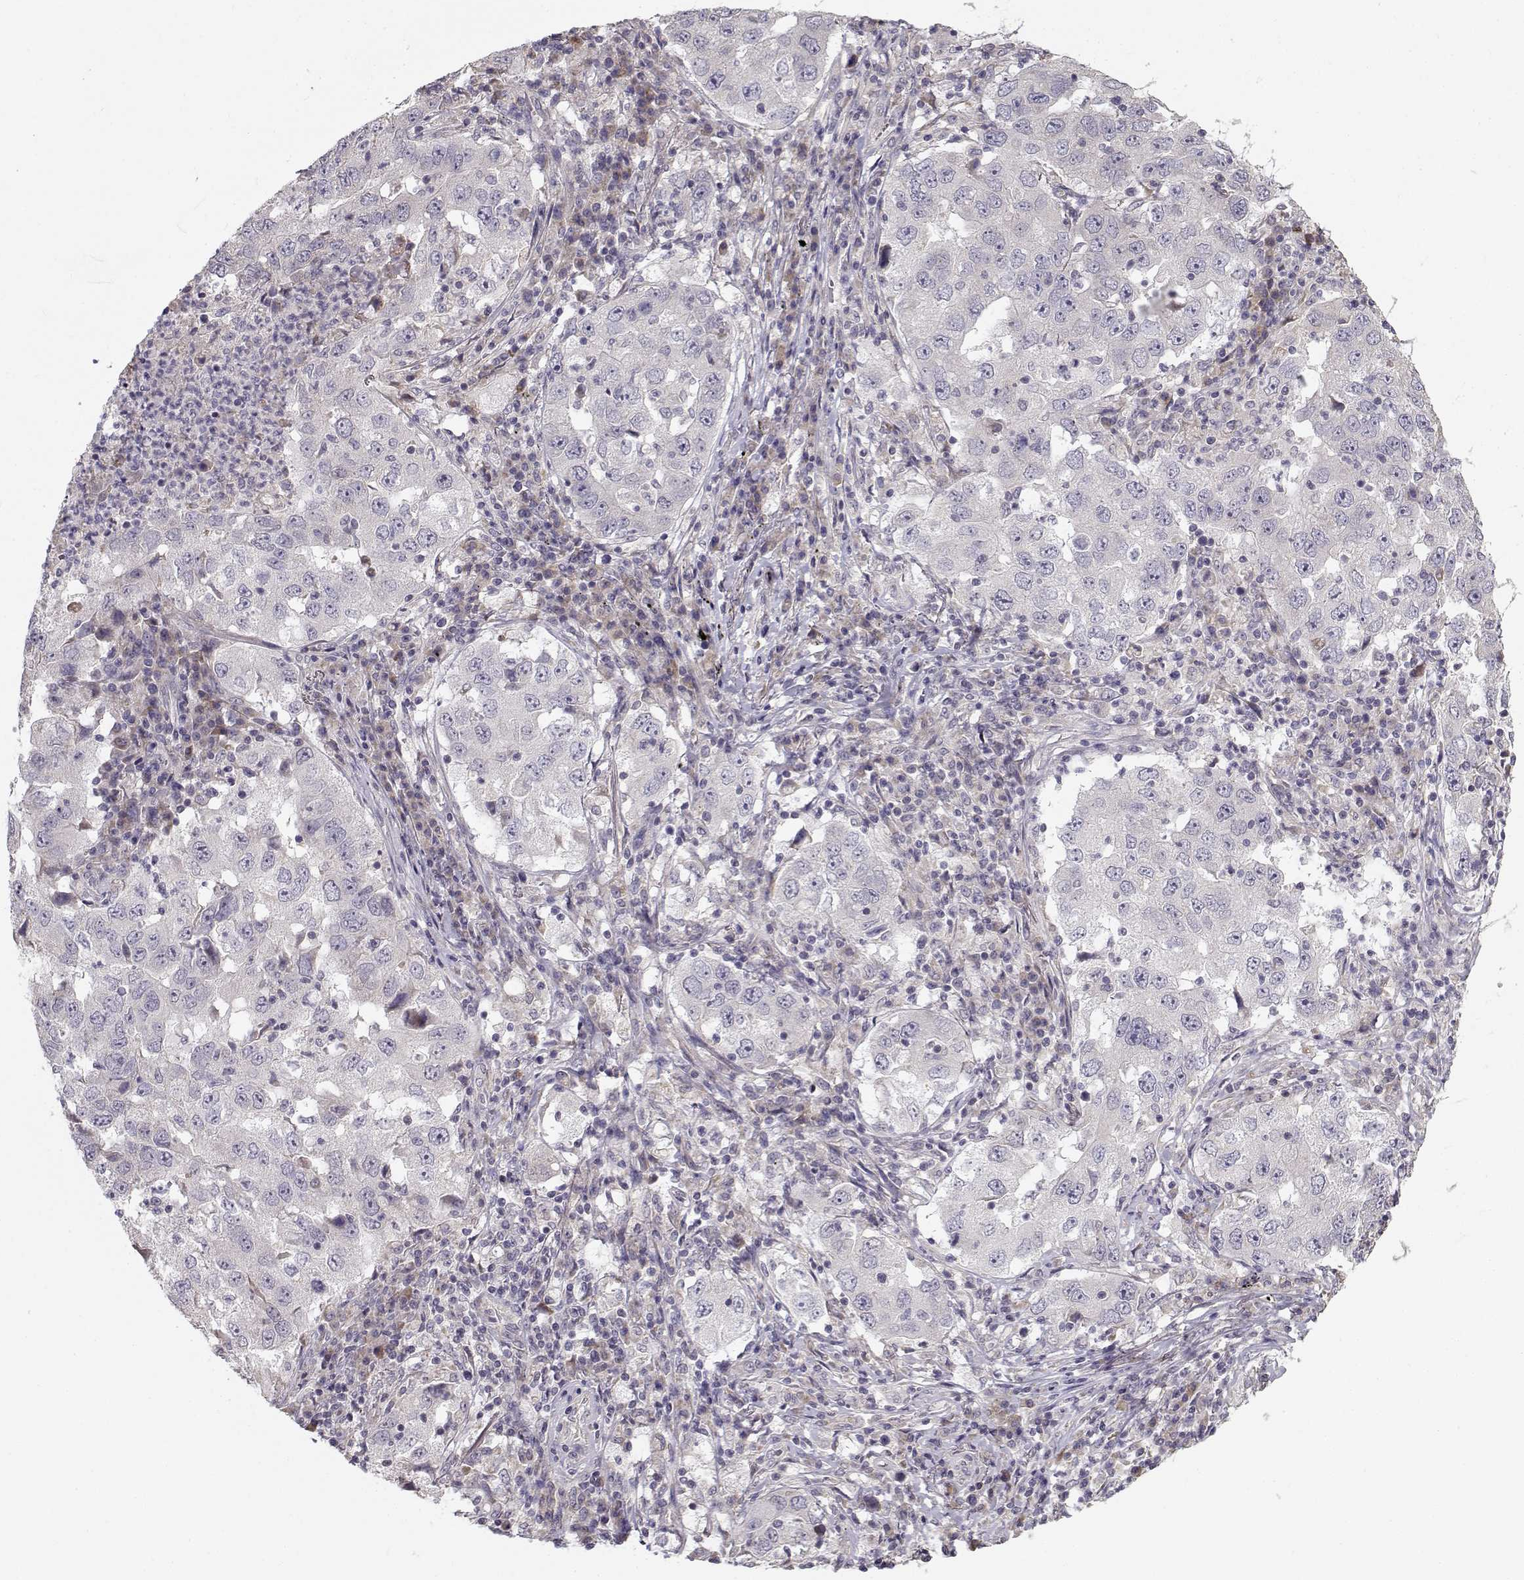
{"staining": {"intensity": "negative", "quantity": "none", "location": "none"}, "tissue": "lung cancer", "cell_type": "Tumor cells", "image_type": "cancer", "snomed": [{"axis": "morphology", "description": "Adenocarcinoma, NOS"}, {"axis": "topography", "description": "Lung"}], "caption": "DAB (3,3'-diaminobenzidine) immunohistochemical staining of adenocarcinoma (lung) reveals no significant expression in tumor cells.", "gene": "ENTPD8", "patient": {"sex": "male", "age": 73}}